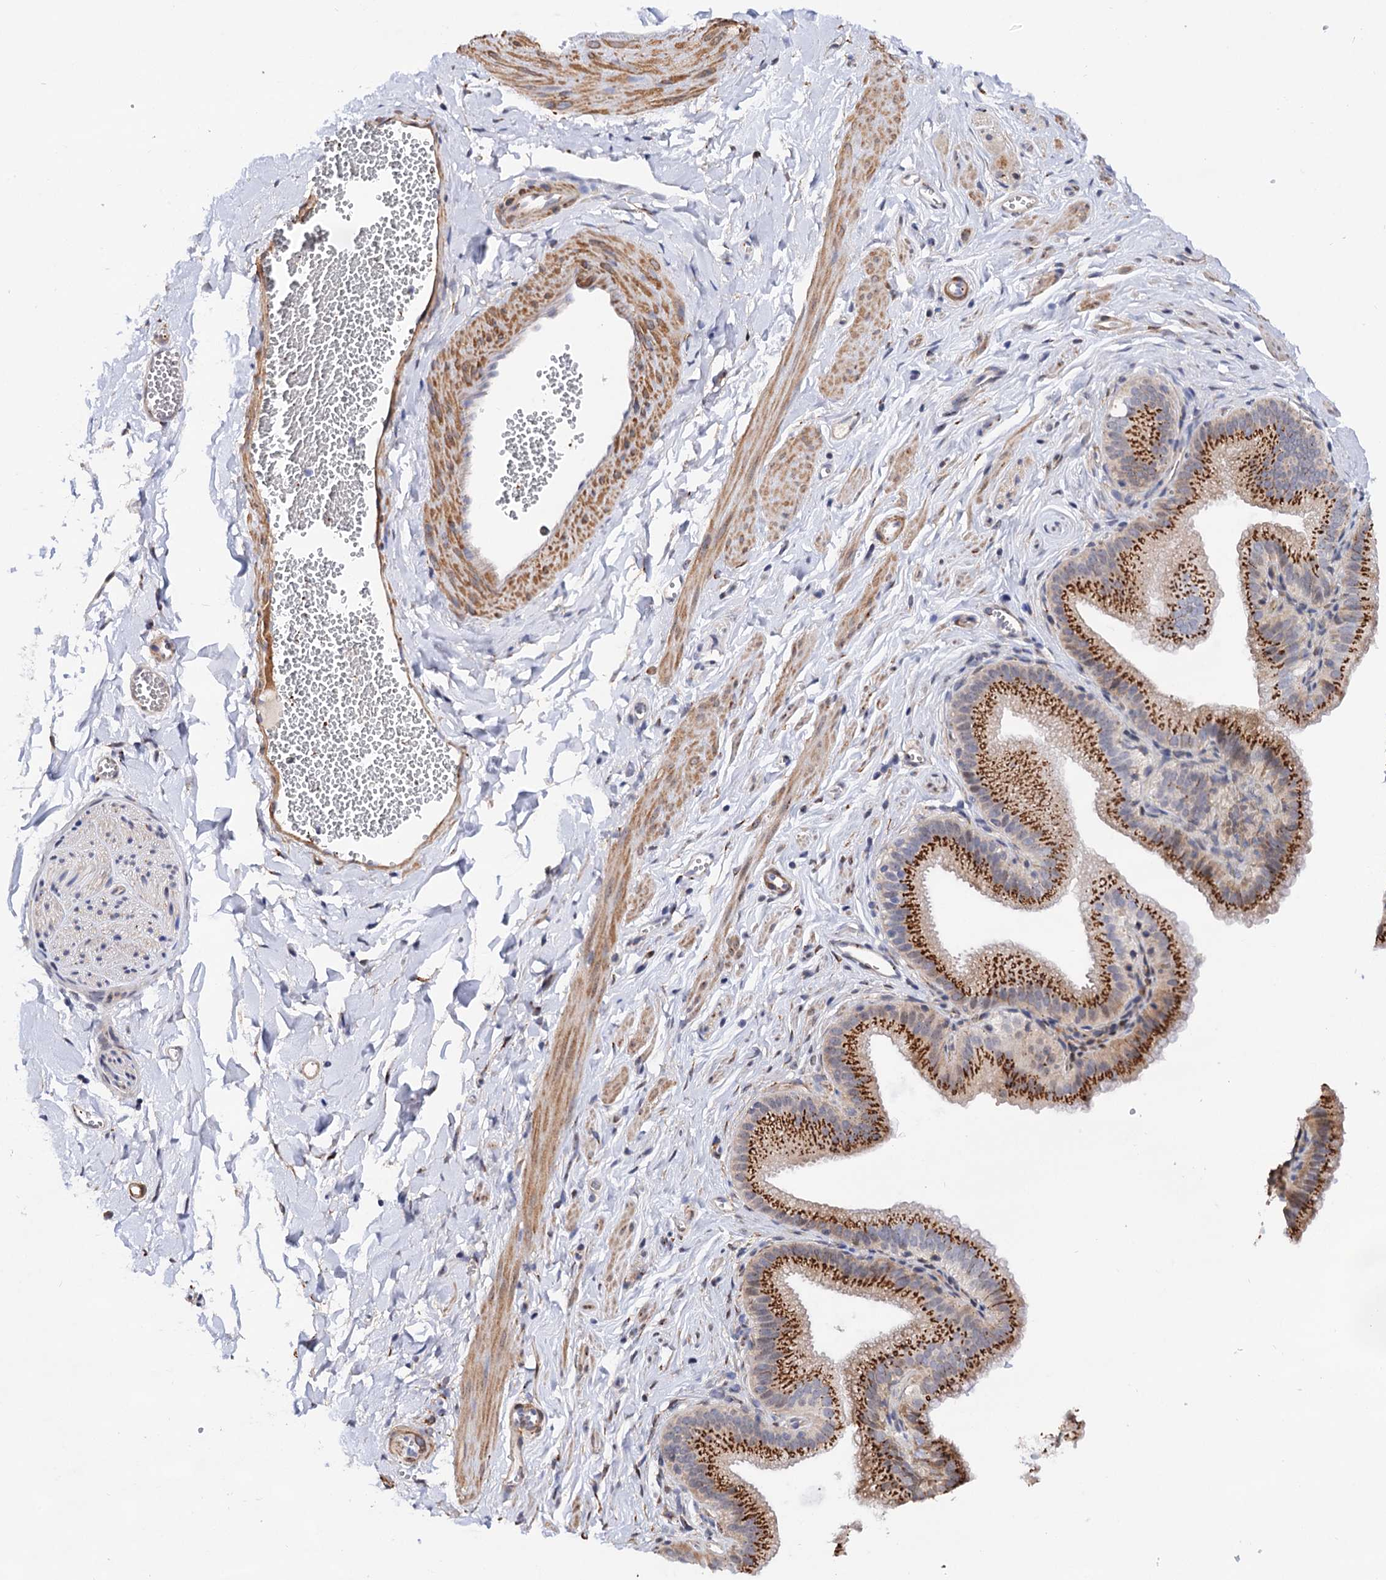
{"staining": {"intensity": "weak", "quantity": "25%-75%", "location": "cytoplasmic/membranous"}, "tissue": "adipose tissue", "cell_type": "Adipocytes", "image_type": "normal", "snomed": [{"axis": "morphology", "description": "Normal tissue, NOS"}, {"axis": "topography", "description": "Gallbladder"}, {"axis": "topography", "description": "Peripheral nerve tissue"}], "caption": "This image reveals immunohistochemistry (IHC) staining of benign adipose tissue, with low weak cytoplasmic/membranous expression in approximately 25%-75% of adipocytes.", "gene": "C11orf96", "patient": {"sex": "male", "age": 38}}